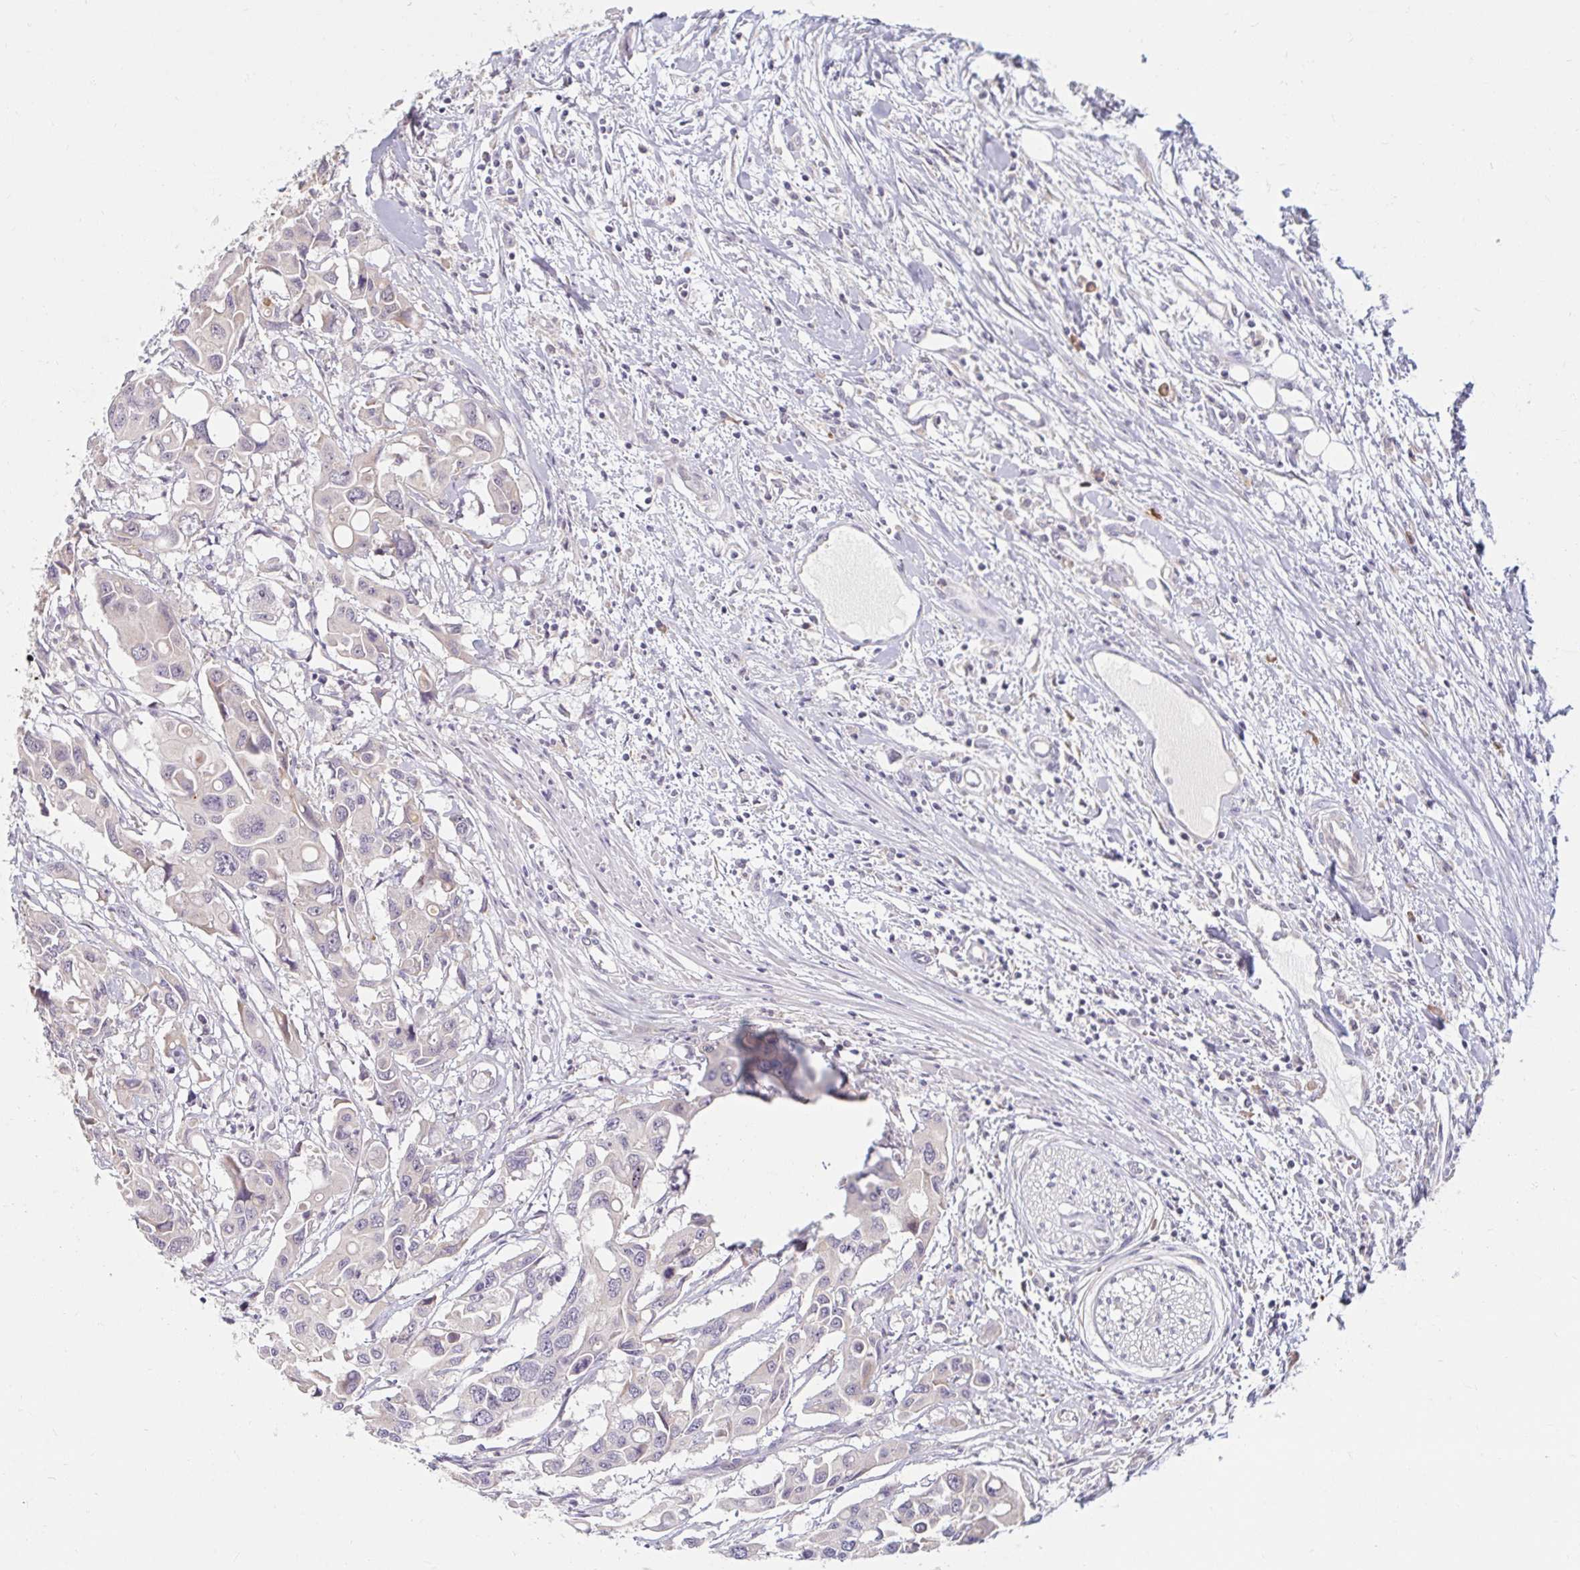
{"staining": {"intensity": "negative", "quantity": "none", "location": "none"}, "tissue": "colorectal cancer", "cell_type": "Tumor cells", "image_type": "cancer", "snomed": [{"axis": "morphology", "description": "Adenocarcinoma, NOS"}, {"axis": "topography", "description": "Colon"}], "caption": "High power microscopy image of an IHC image of colorectal adenocarcinoma, revealing no significant expression in tumor cells.", "gene": "DDN", "patient": {"sex": "male", "age": 77}}